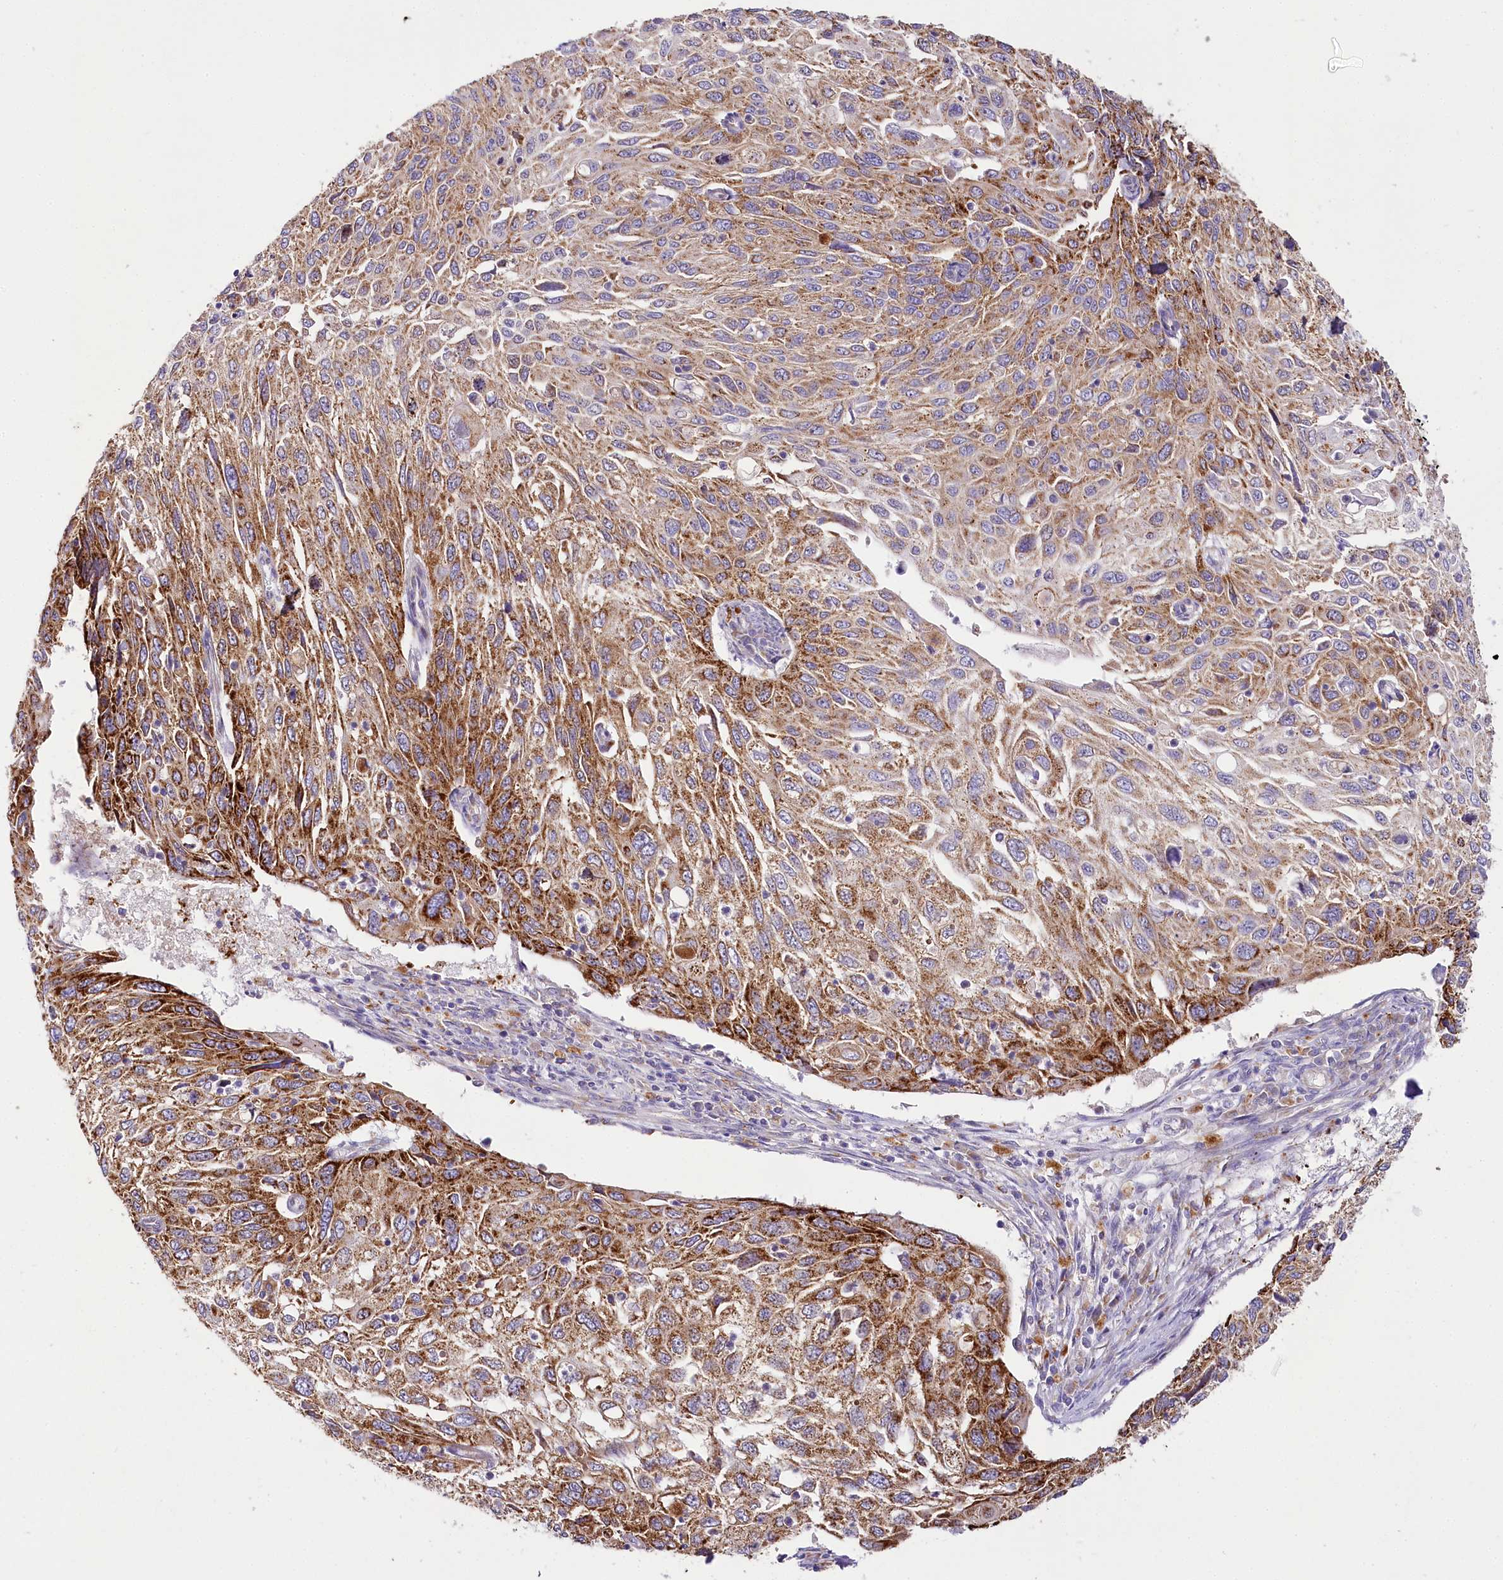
{"staining": {"intensity": "moderate", "quantity": ">75%", "location": "cytoplasmic/membranous"}, "tissue": "cervical cancer", "cell_type": "Tumor cells", "image_type": "cancer", "snomed": [{"axis": "morphology", "description": "Squamous cell carcinoma, NOS"}, {"axis": "topography", "description": "Cervix"}], "caption": "Human squamous cell carcinoma (cervical) stained for a protein (brown) reveals moderate cytoplasmic/membranous positive expression in about >75% of tumor cells.", "gene": "THUMPD3", "patient": {"sex": "female", "age": 70}}